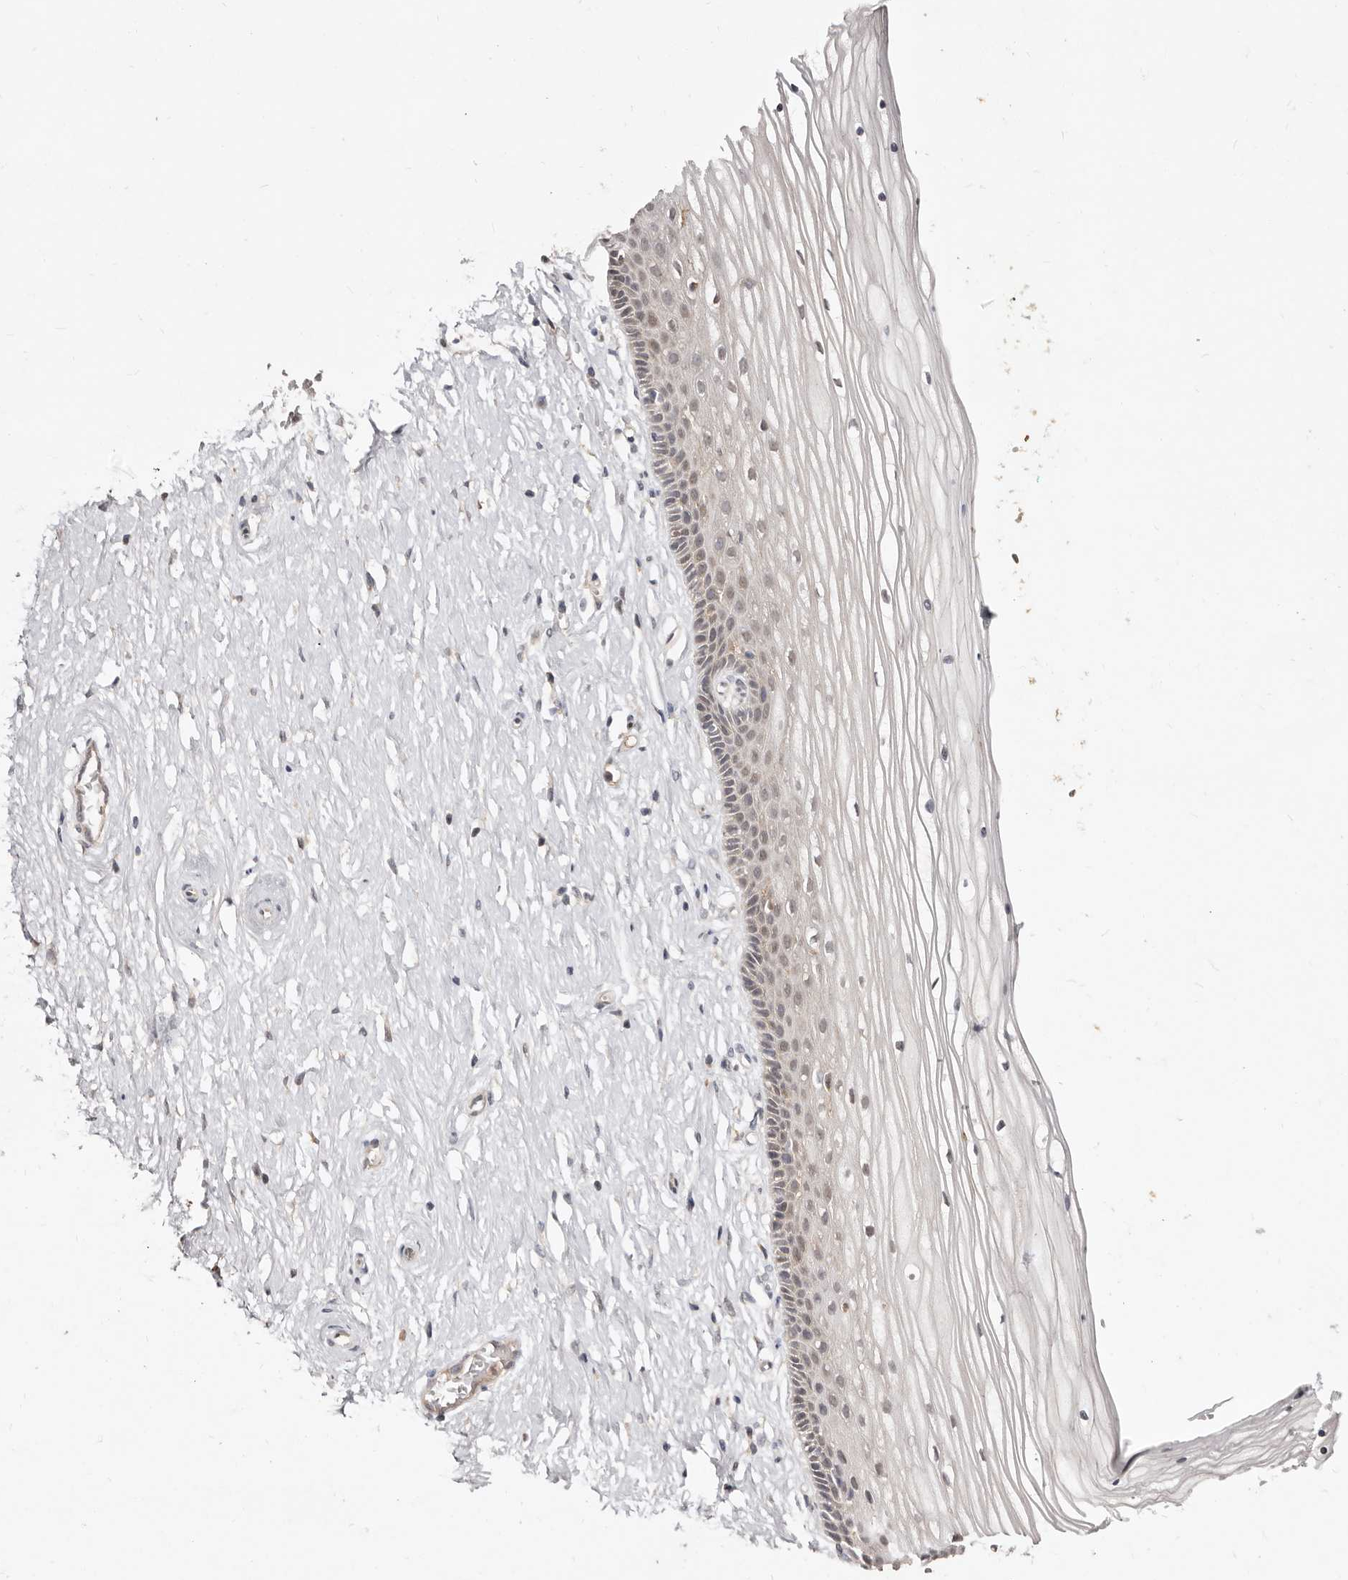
{"staining": {"intensity": "weak", "quantity": "25%-75%", "location": "cytoplasmic/membranous,nuclear"}, "tissue": "vagina", "cell_type": "Squamous epithelial cells", "image_type": "normal", "snomed": [{"axis": "morphology", "description": "Normal tissue, NOS"}, {"axis": "topography", "description": "Vagina"}, {"axis": "topography", "description": "Cervix"}], "caption": "High-magnification brightfield microscopy of normal vagina stained with DAB (3,3'-diaminobenzidine) (brown) and counterstained with hematoxylin (blue). squamous epithelial cells exhibit weak cytoplasmic/membranous,nuclear staining is appreciated in about25%-75% of cells.", "gene": "TC2N", "patient": {"sex": "female", "age": 40}}